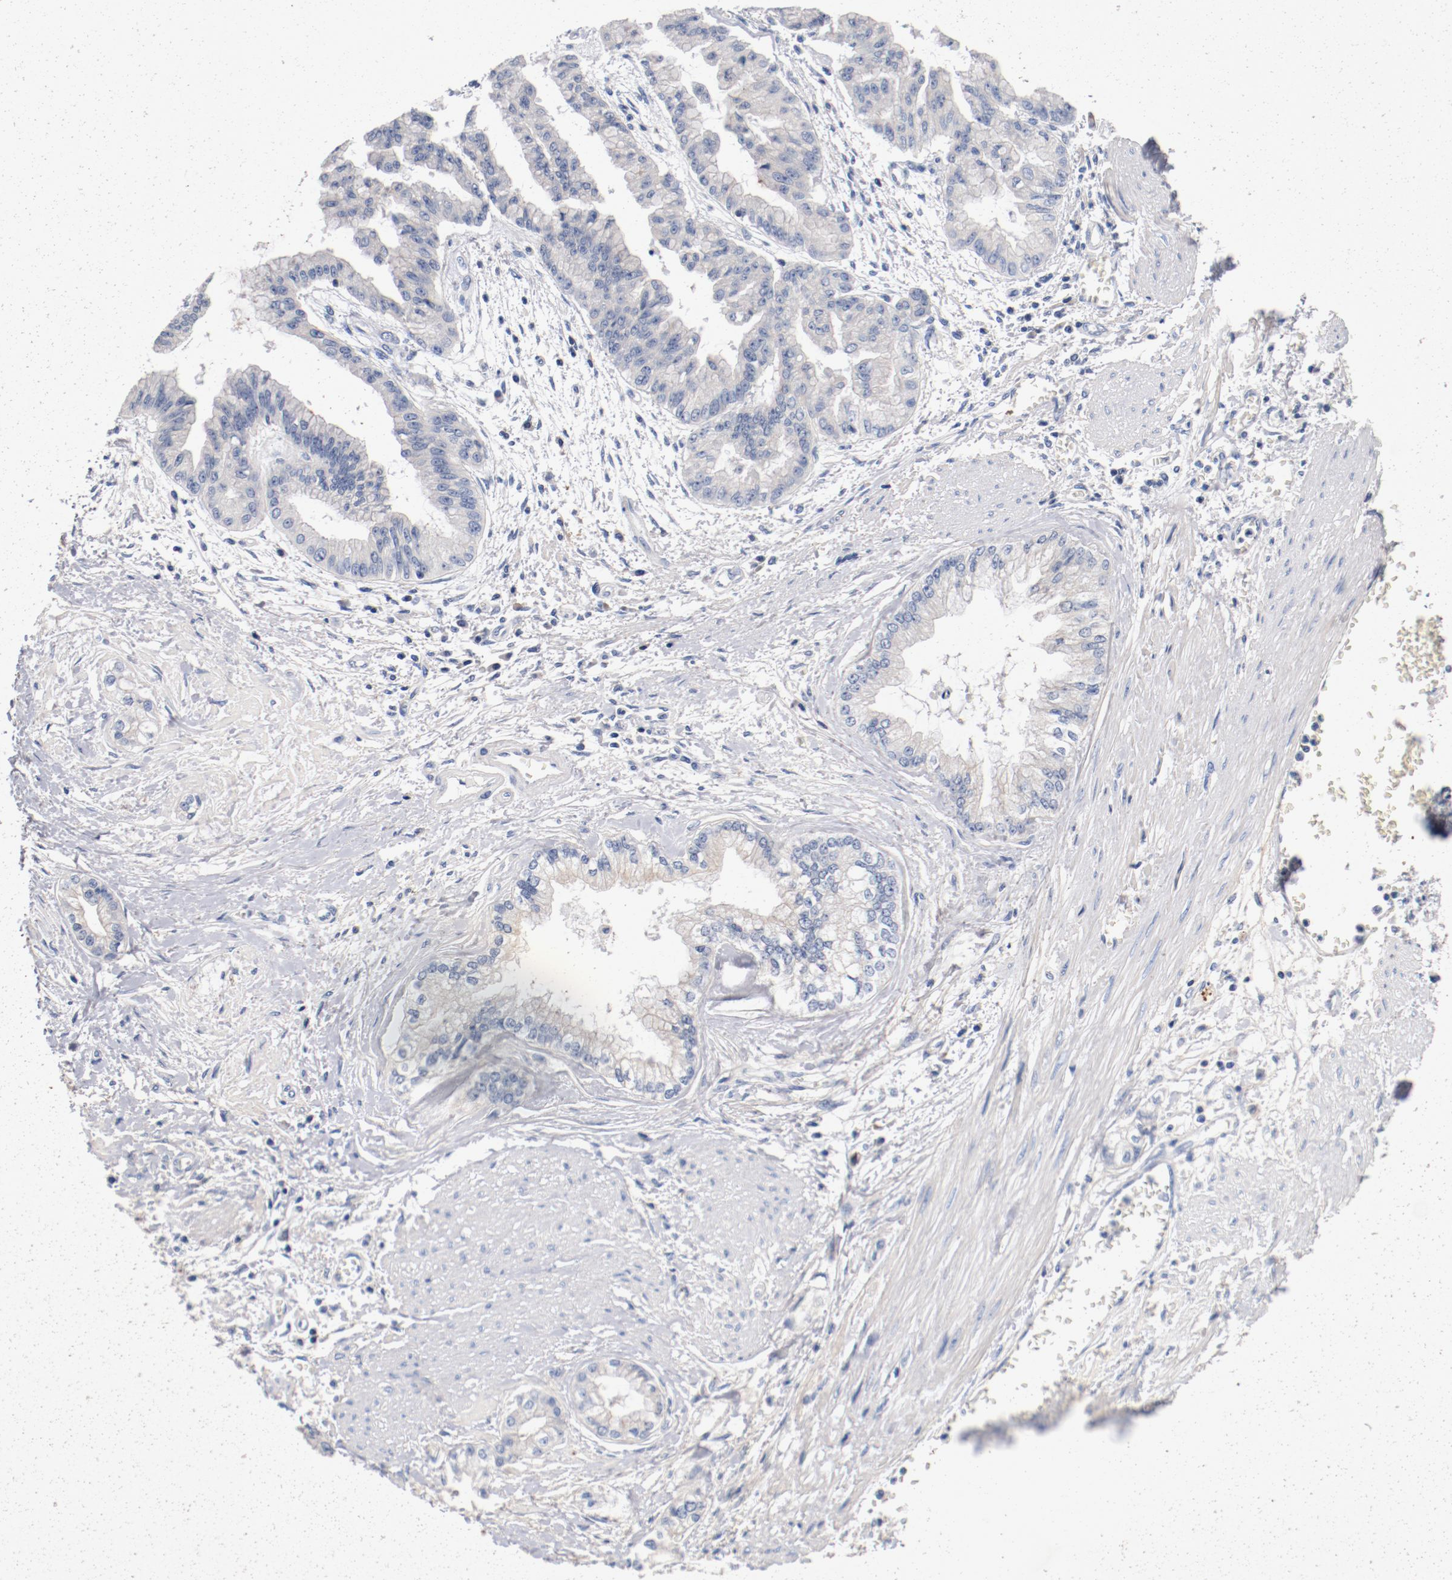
{"staining": {"intensity": "negative", "quantity": "none", "location": "none"}, "tissue": "liver cancer", "cell_type": "Tumor cells", "image_type": "cancer", "snomed": [{"axis": "morphology", "description": "Cholangiocarcinoma"}, {"axis": "topography", "description": "Liver"}], "caption": "IHC of human liver cancer (cholangiocarcinoma) shows no positivity in tumor cells.", "gene": "PIM1", "patient": {"sex": "female", "age": 79}}